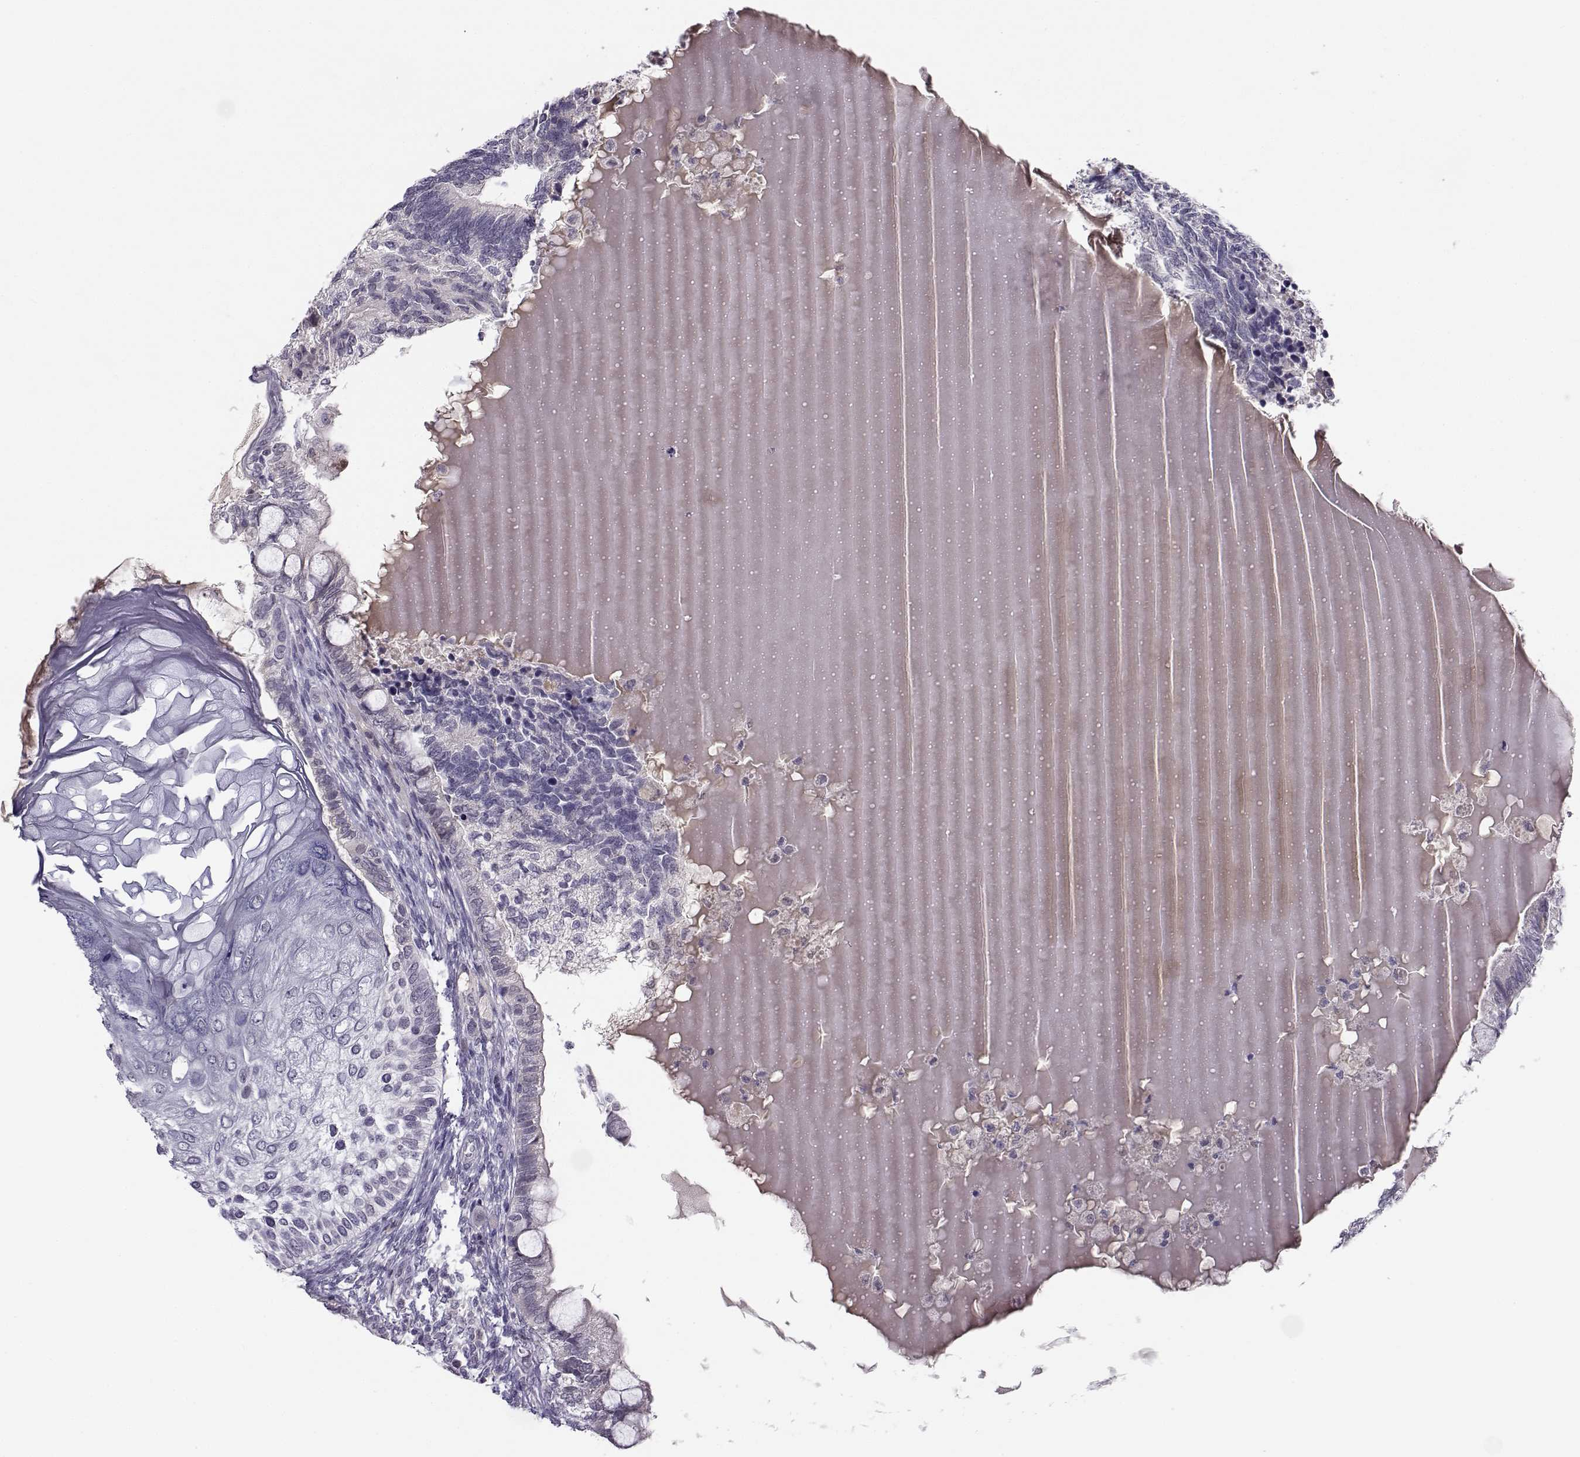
{"staining": {"intensity": "negative", "quantity": "none", "location": "none"}, "tissue": "testis cancer", "cell_type": "Tumor cells", "image_type": "cancer", "snomed": [{"axis": "morphology", "description": "Seminoma, NOS"}, {"axis": "morphology", "description": "Carcinoma, Embryonal, NOS"}, {"axis": "topography", "description": "Testis"}], "caption": "Photomicrograph shows no significant protein positivity in tumor cells of testis cancer.", "gene": "C16orf86", "patient": {"sex": "male", "age": 41}}